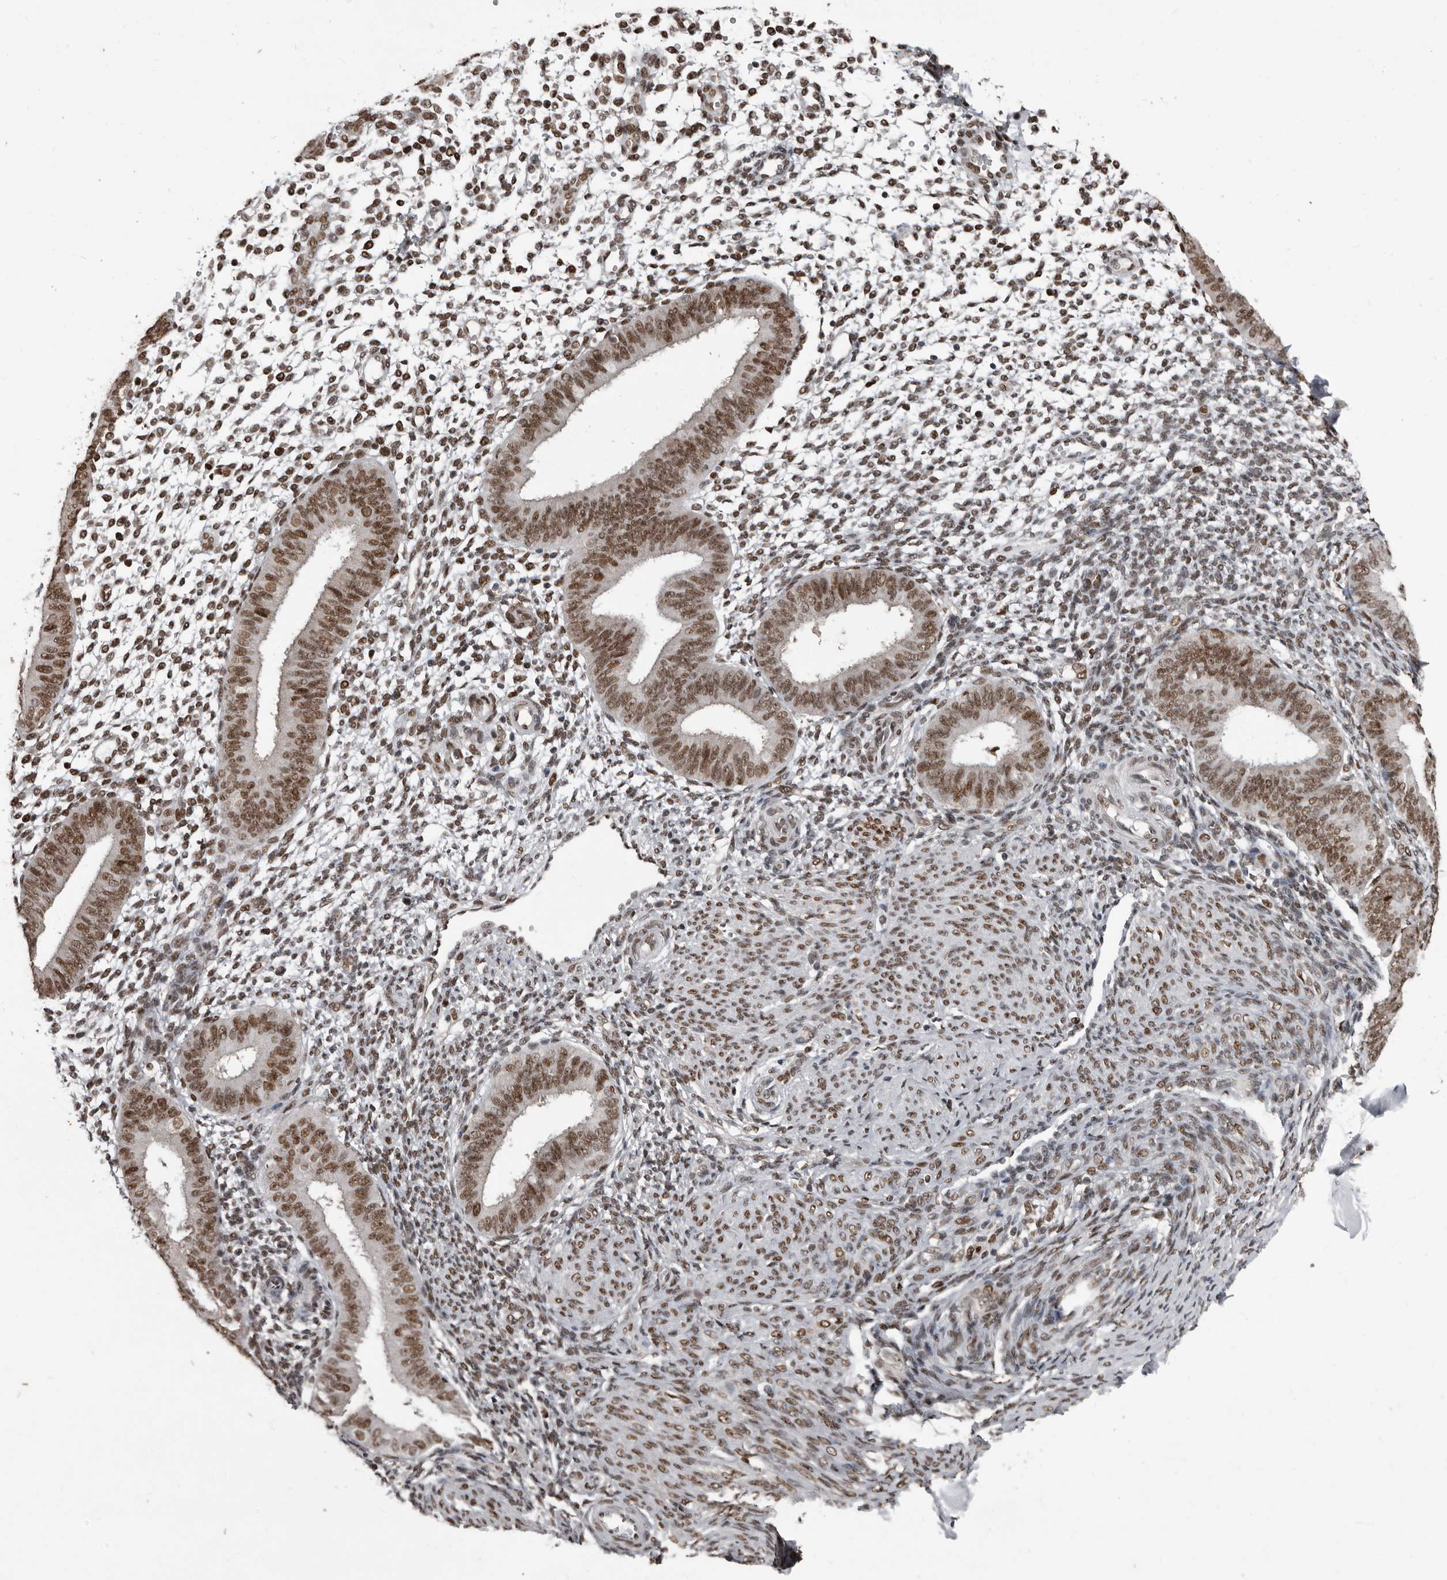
{"staining": {"intensity": "moderate", "quantity": ">75%", "location": "nuclear"}, "tissue": "endometrium", "cell_type": "Cells in endometrial stroma", "image_type": "normal", "snomed": [{"axis": "morphology", "description": "Normal tissue, NOS"}, {"axis": "topography", "description": "Uterus"}, {"axis": "topography", "description": "Endometrium"}], "caption": "Immunohistochemistry photomicrograph of unremarkable endometrium: endometrium stained using immunohistochemistry displays medium levels of moderate protein expression localized specifically in the nuclear of cells in endometrial stroma, appearing as a nuclear brown color.", "gene": "CHD1L", "patient": {"sex": "female", "age": 48}}